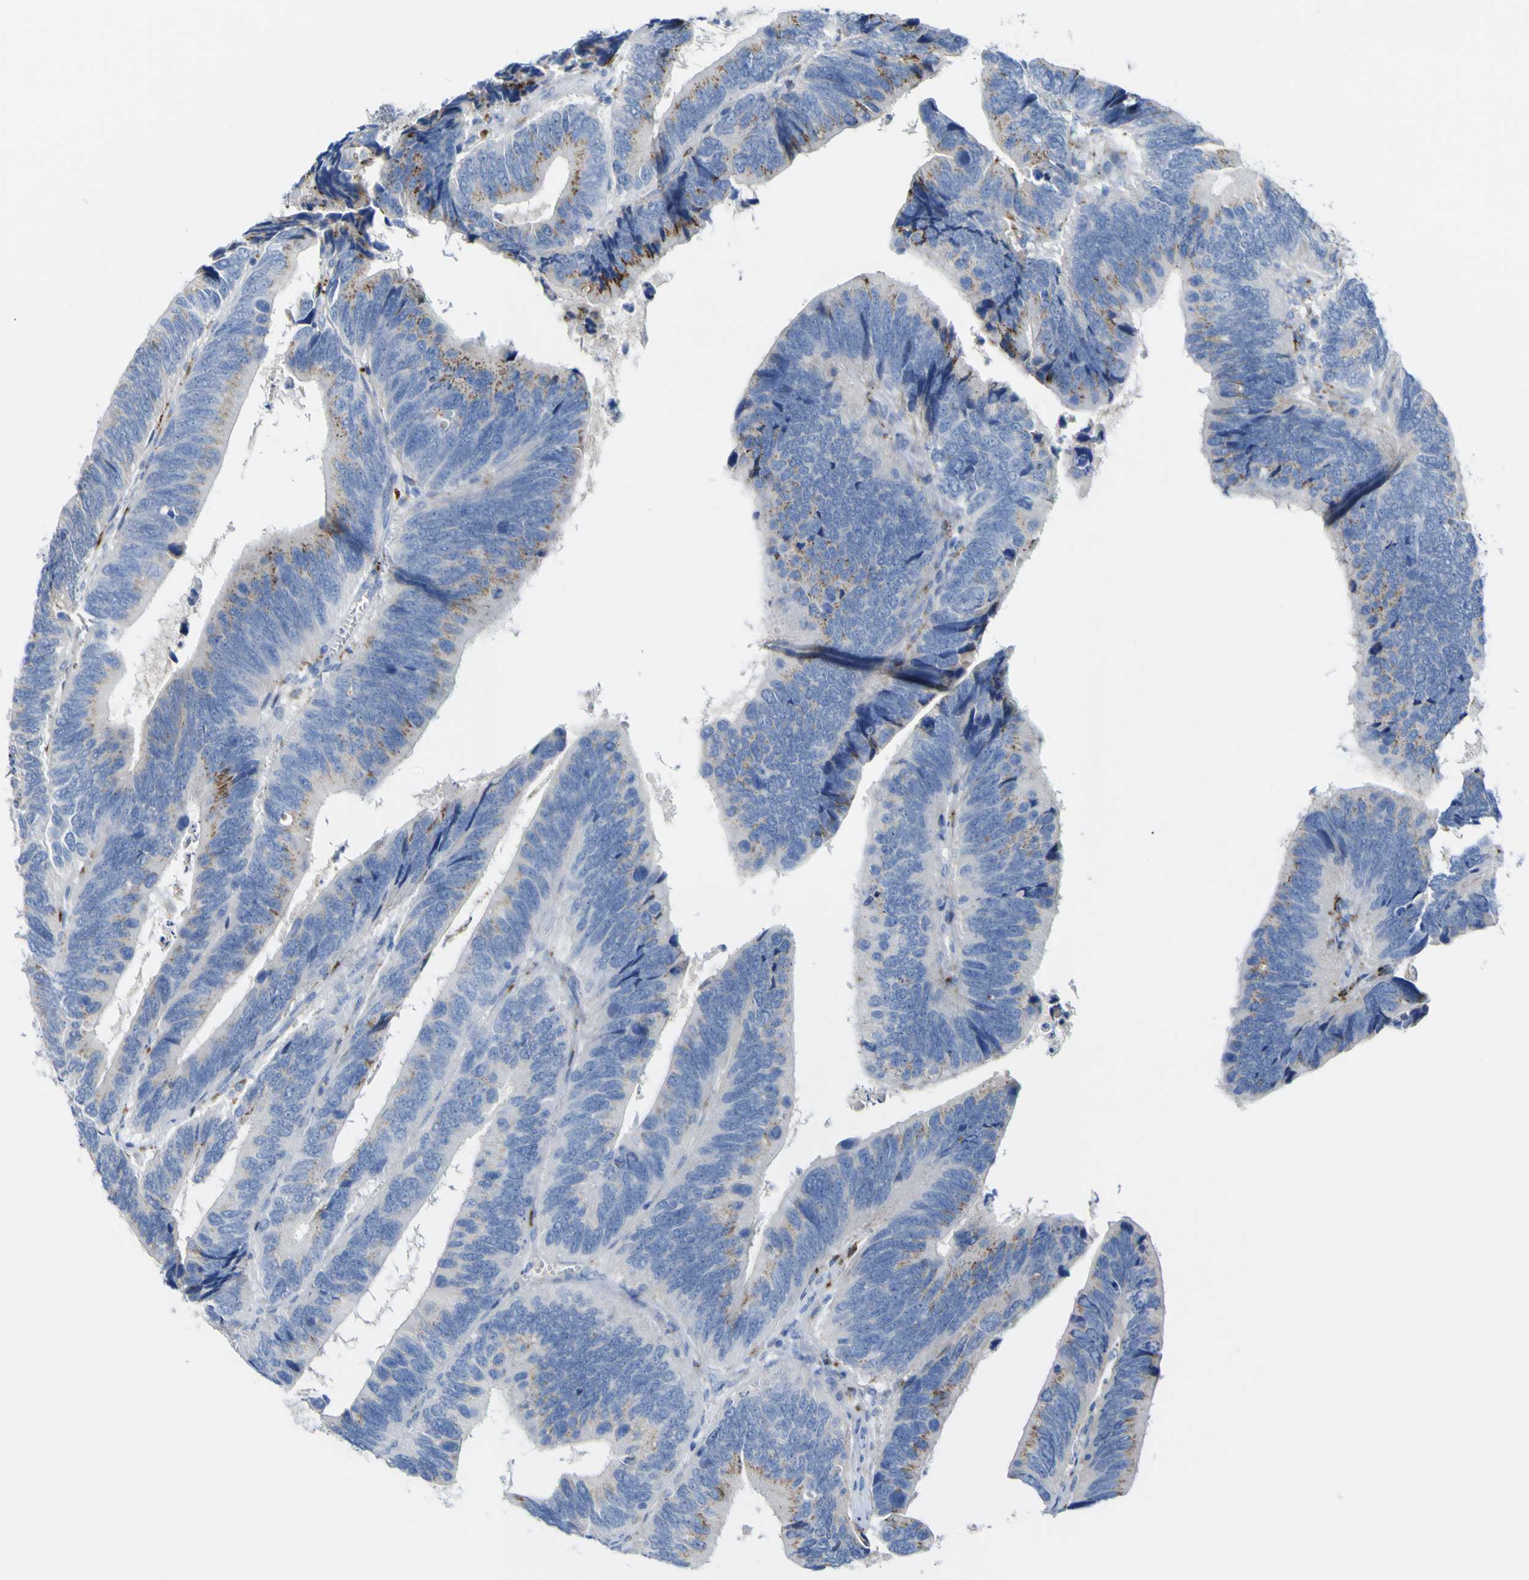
{"staining": {"intensity": "moderate", "quantity": "<25%", "location": "cytoplasmic/membranous"}, "tissue": "colorectal cancer", "cell_type": "Tumor cells", "image_type": "cancer", "snomed": [{"axis": "morphology", "description": "Adenocarcinoma, NOS"}, {"axis": "topography", "description": "Colon"}], "caption": "A histopathology image showing moderate cytoplasmic/membranous positivity in approximately <25% of tumor cells in colorectal adenocarcinoma, as visualized by brown immunohistochemical staining.", "gene": "PTPRF", "patient": {"sex": "male", "age": 72}}